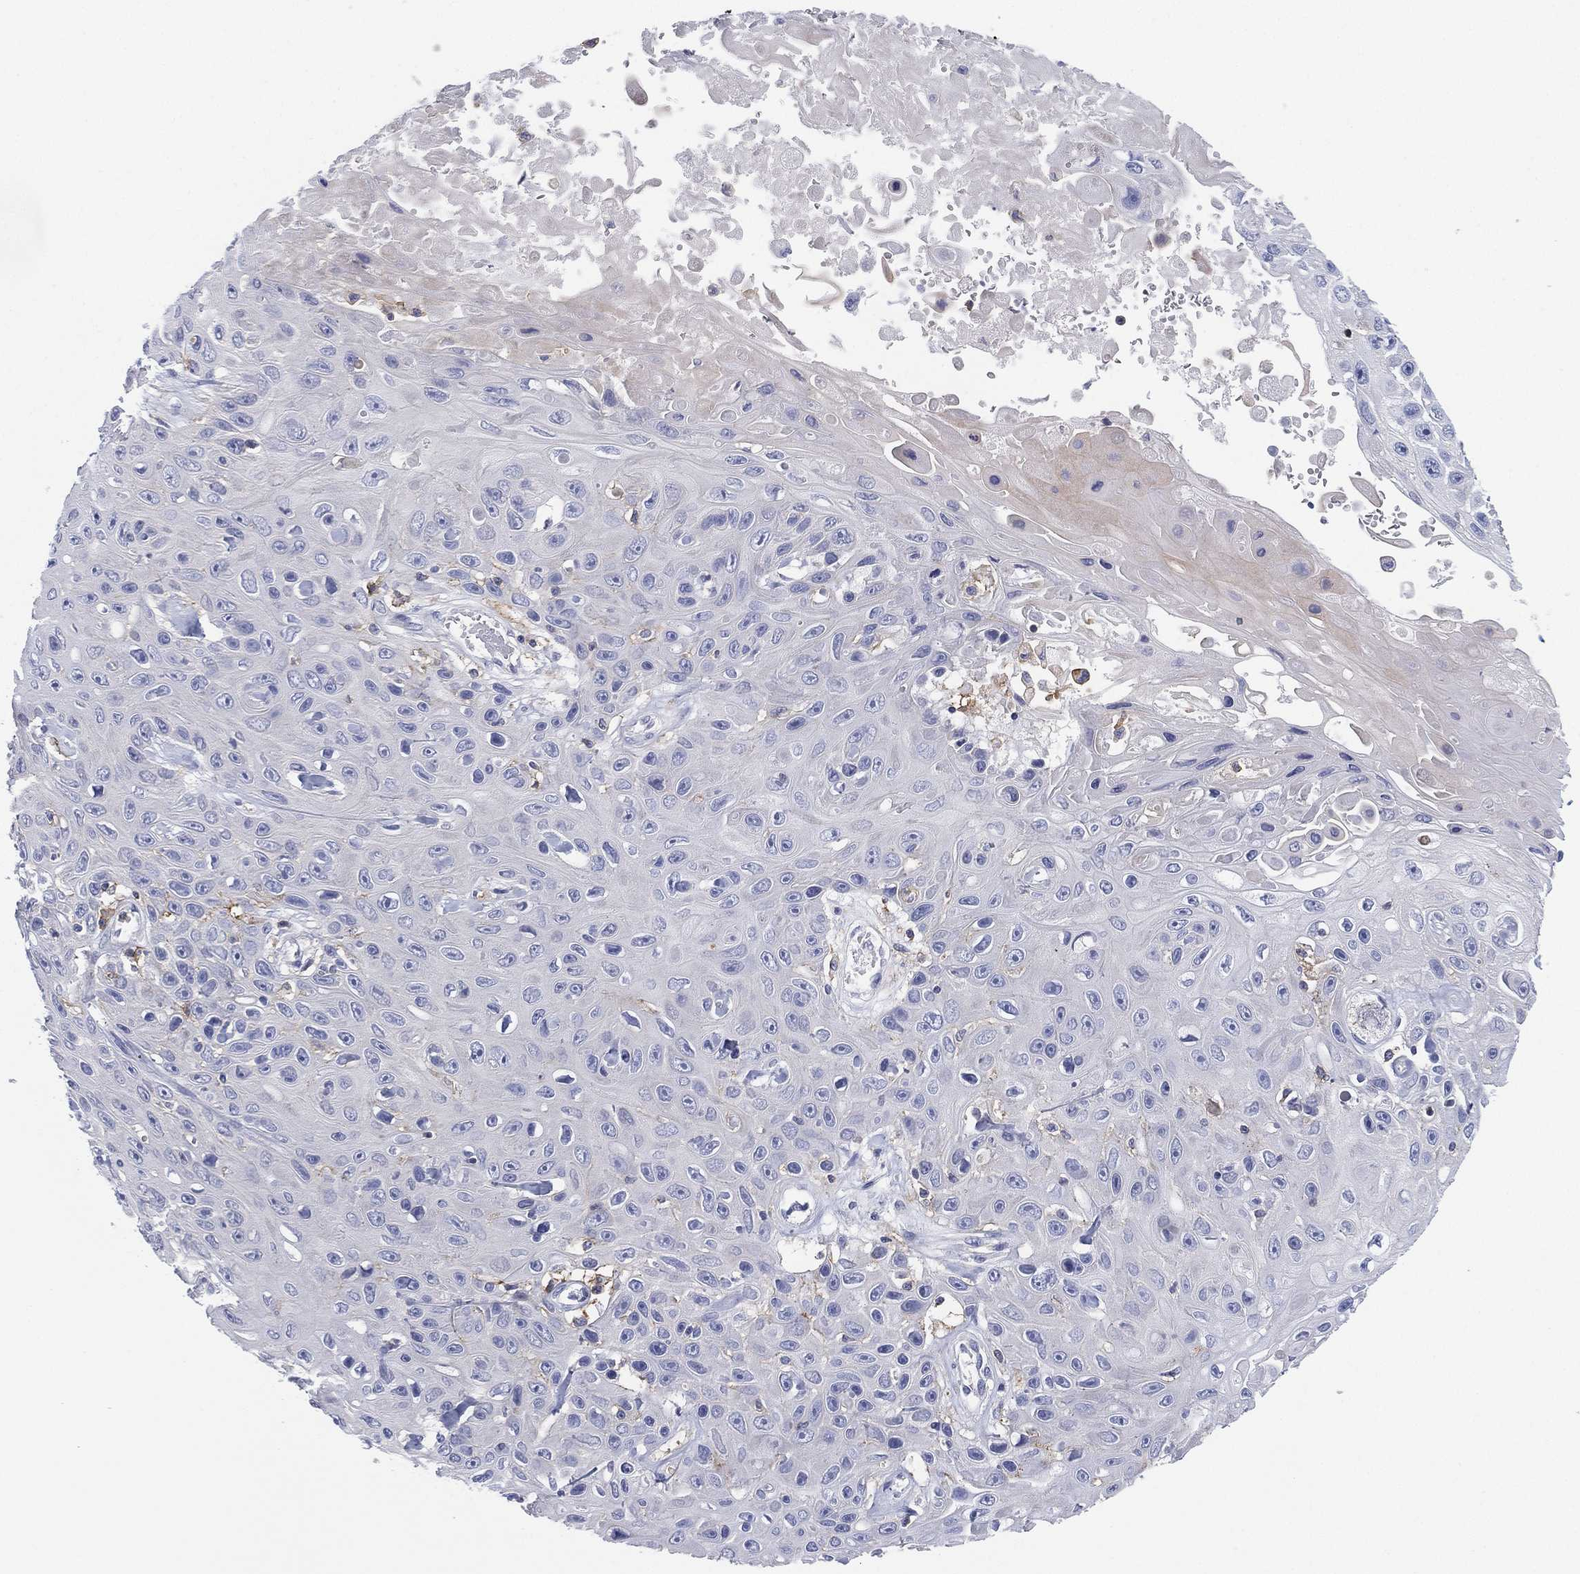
{"staining": {"intensity": "negative", "quantity": "none", "location": "none"}, "tissue": "skin cancer", "cell_type": "Tumor cells", "image_type": "cancer", "snomed": [{"axis": "morphology", "description": "Squamous cell carcinoma, NOS"}, {"axis": "topography", "description": "Skin"}], "caption": "This is a photomicrograph of immunohistochemistry staining of skin squamous cell carcinoma, which shows no staining in tumor cells.", "gene": "SELPLG", "patient": {"sex": "male", "age": 82}}